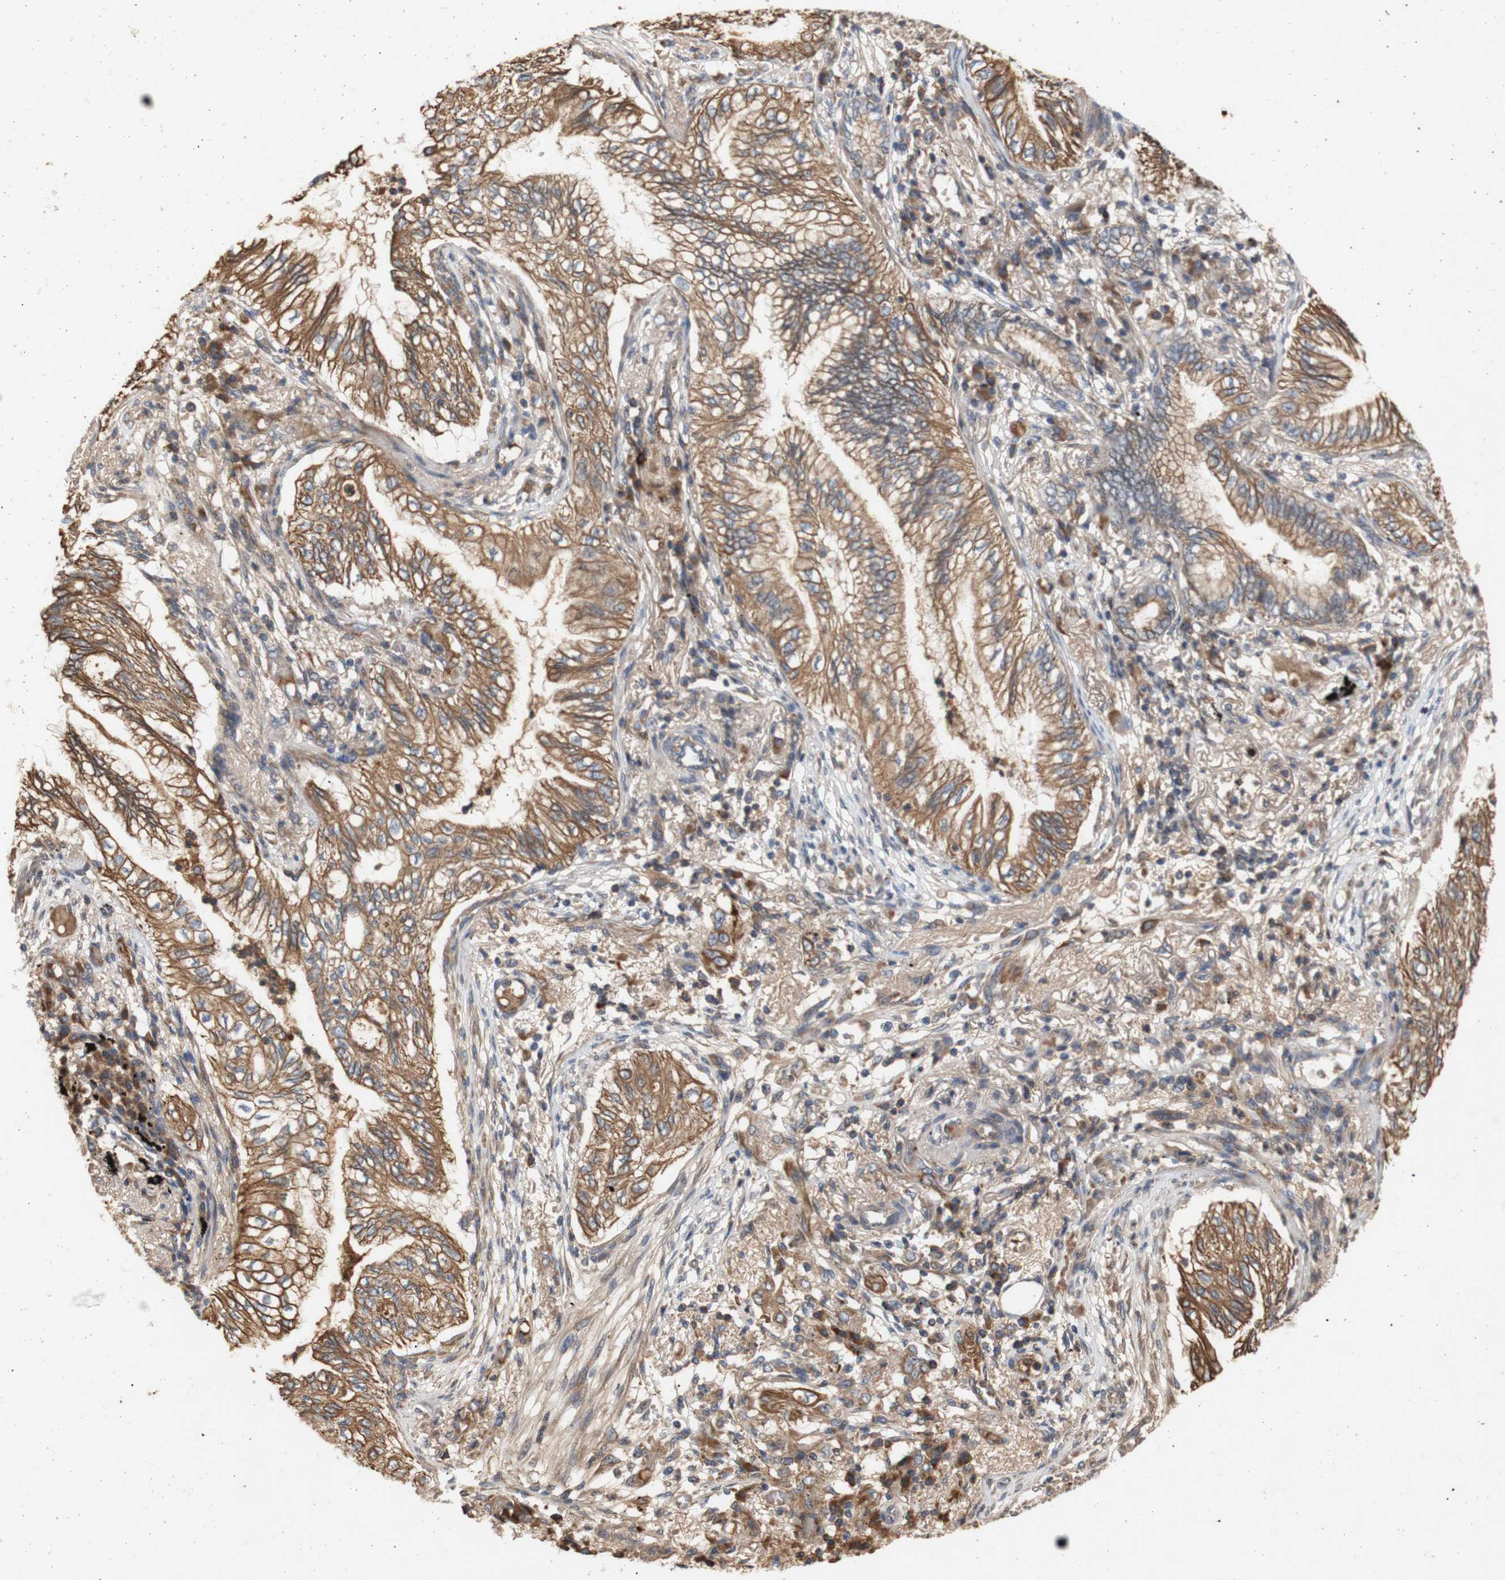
{"staining": {"intensity": "moderate", "quantity": ">75%", "location": "cytoplasmic/membranous"}, "tissue": "lung cancer", "cell_type": "Tumor cells", "image_type": "cancer", "snomed": [{"axis": "morphology", "description": "Normal tissue, NOS"}, {"axis": "morphology", "description": "Adenocarcinoma, NOS"}, {"axis": "topography", "description": "Bronchus"}, {"axis": "topography", "description": "Lung"}], "caption": "Adenocarcinoma (lung) stained with a brown dye shows moderate cytoplasmic/membranous positive positivity in about >75% of tumor cells.", "gene": "PKN1", "patient": {"sex": "female", "age": 70}}